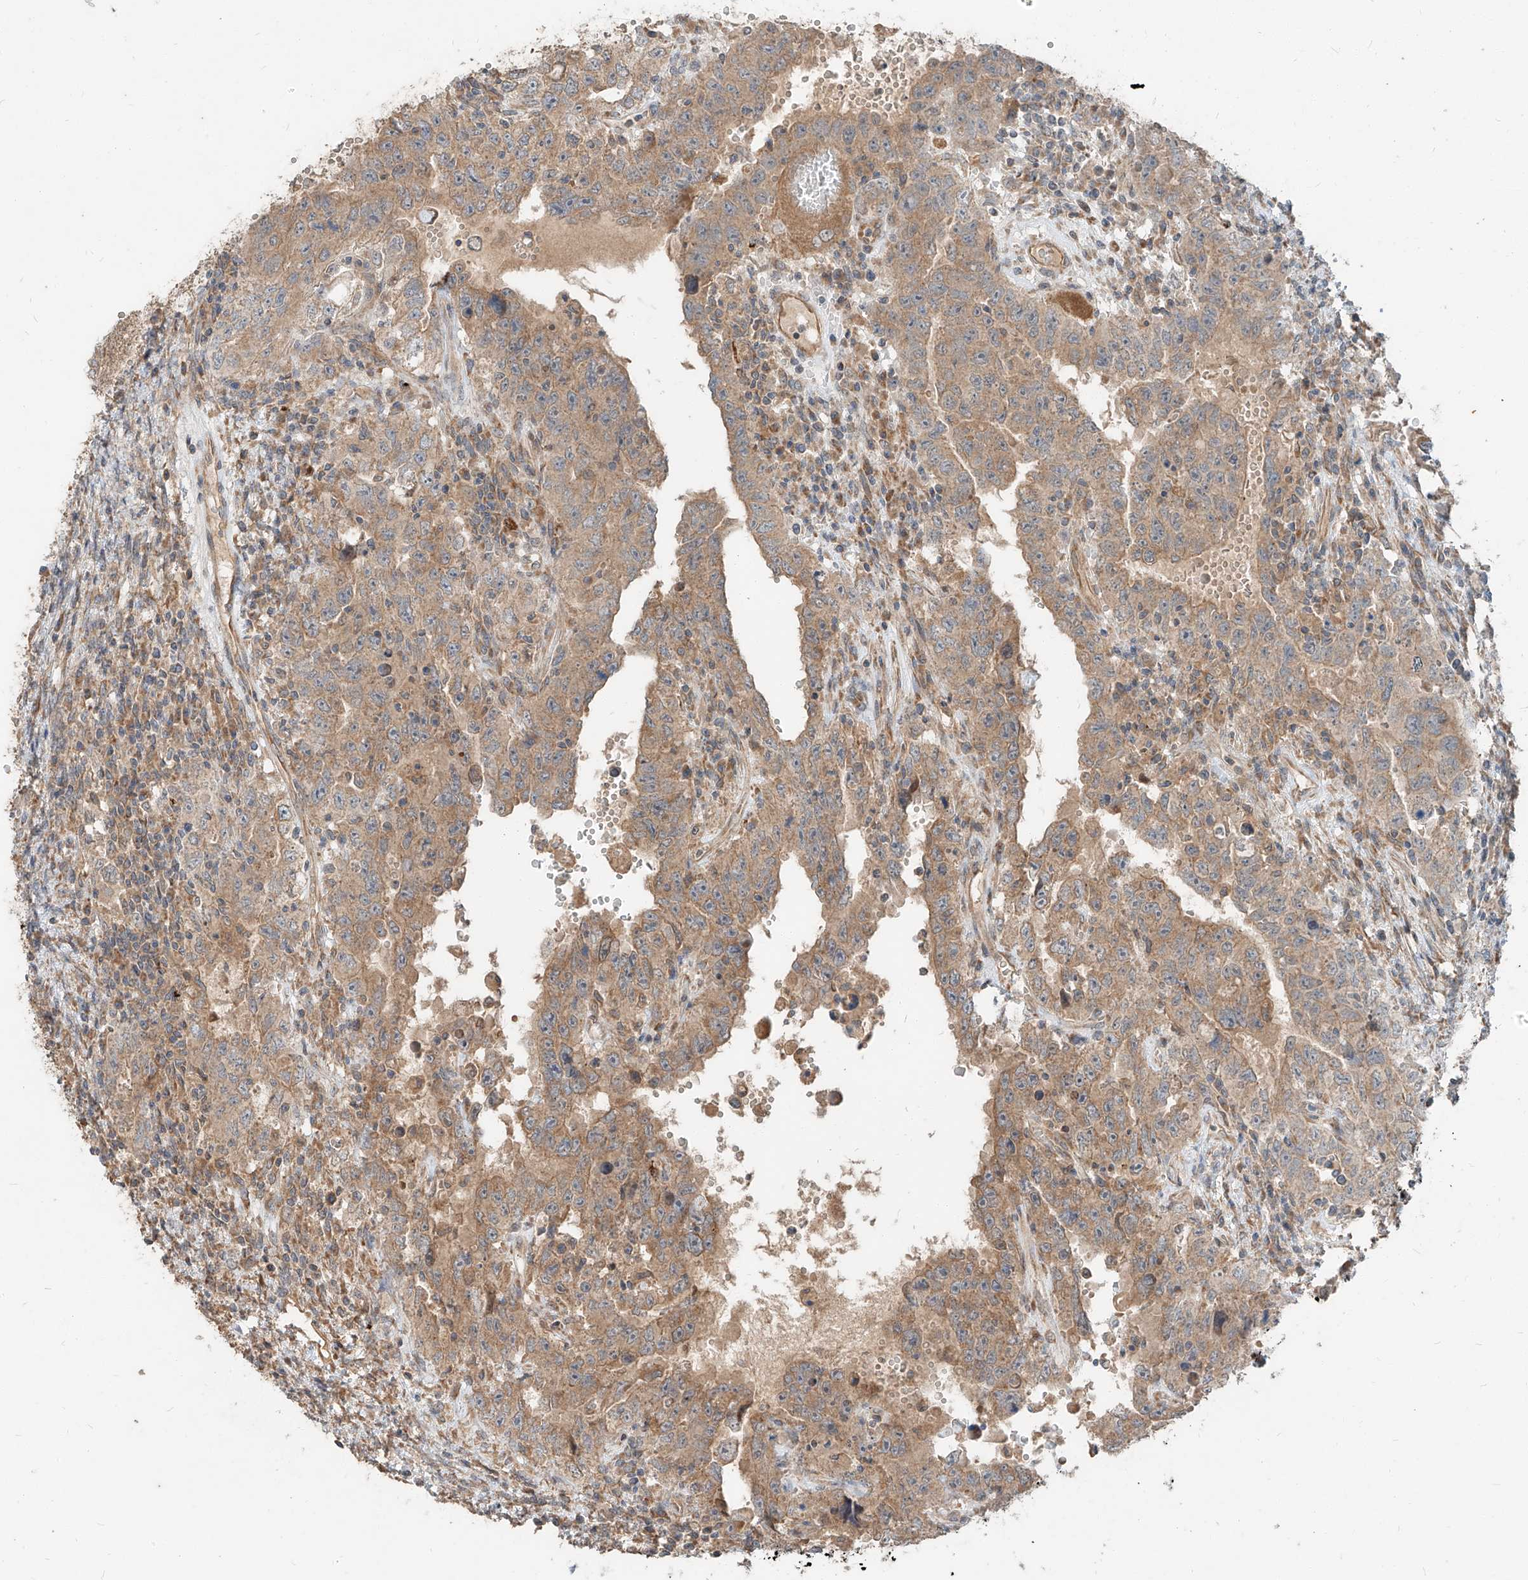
{"staining": {"intensity": "moderate", "quantity": "25%-75%", "location": "cytoplasmic/membranous"}, "tissue": "testis cancer", "cell_type": "Tumor cells", "image_type": "cancer", "snomed": [{"axis": "morphology", "description": "Carcinoma, Embryonal, NOS"}, {"axis": "topography", "description": "Testis"}], "caption": "Immunohistochemical staining of human testis cancer reveals medium levels of moderate cytoplasmic/membranous staining in about 25%-75% of tumor cells.", "gene": "STX19", "patient": {"sex": "male", "age": 26}}